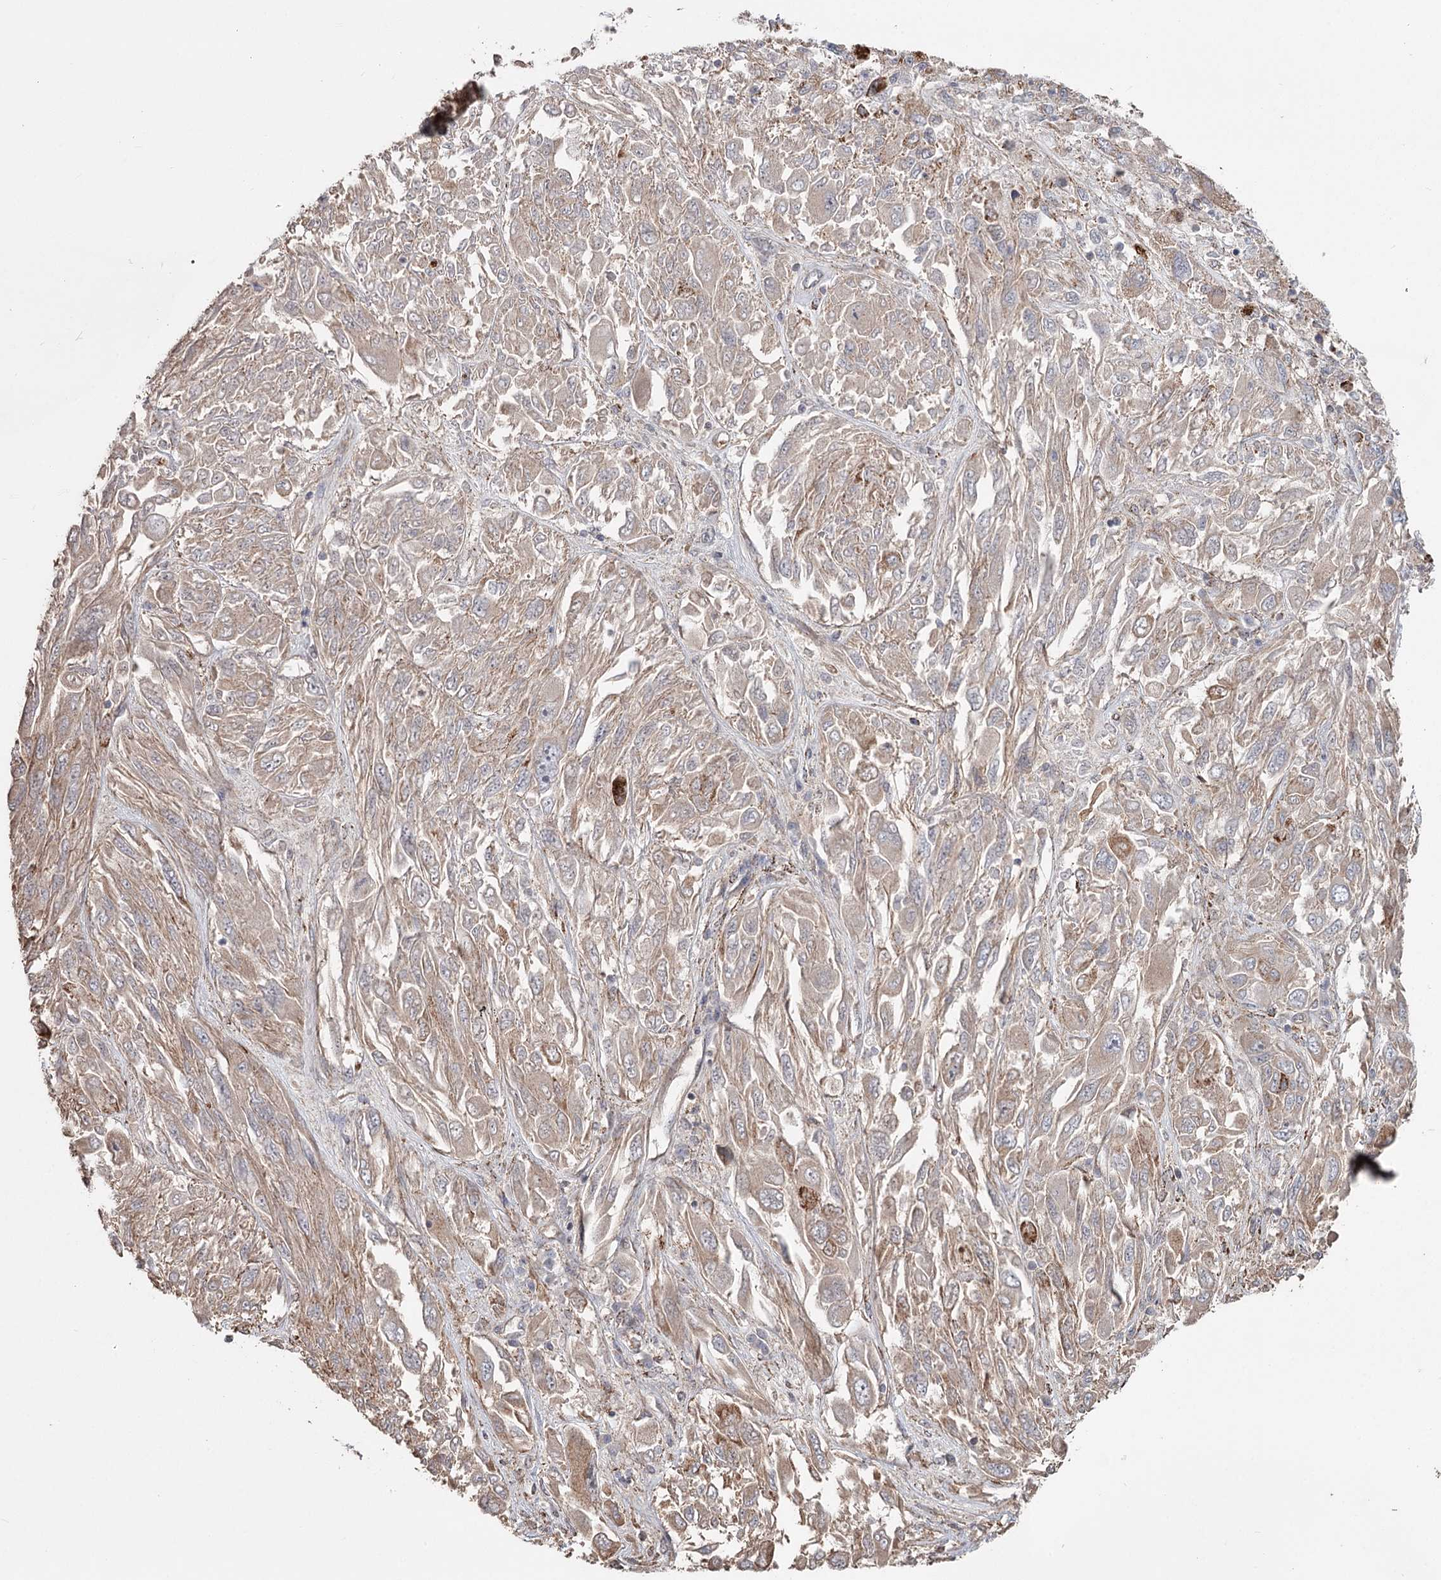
{"staining": {"intensity": "weak", "quantity": ">75%", "location": "cytoplasmic/membranous"}, "tissue": "melanoma", "cell_type": "Tumor cells", "image_type": "cancer", "snomed": [{"axis": "morphology", "description": "Malignant melanoma, NOS"}, {"axis": "topography", "description": "Skin"}], "caption": "Melanoma stained with IHC reveals weak cytoplasmic/membranous expression in about >75% of tumor cells.", "gene": "DHRS9", "patient": {"sex": "female", "age": 91}}